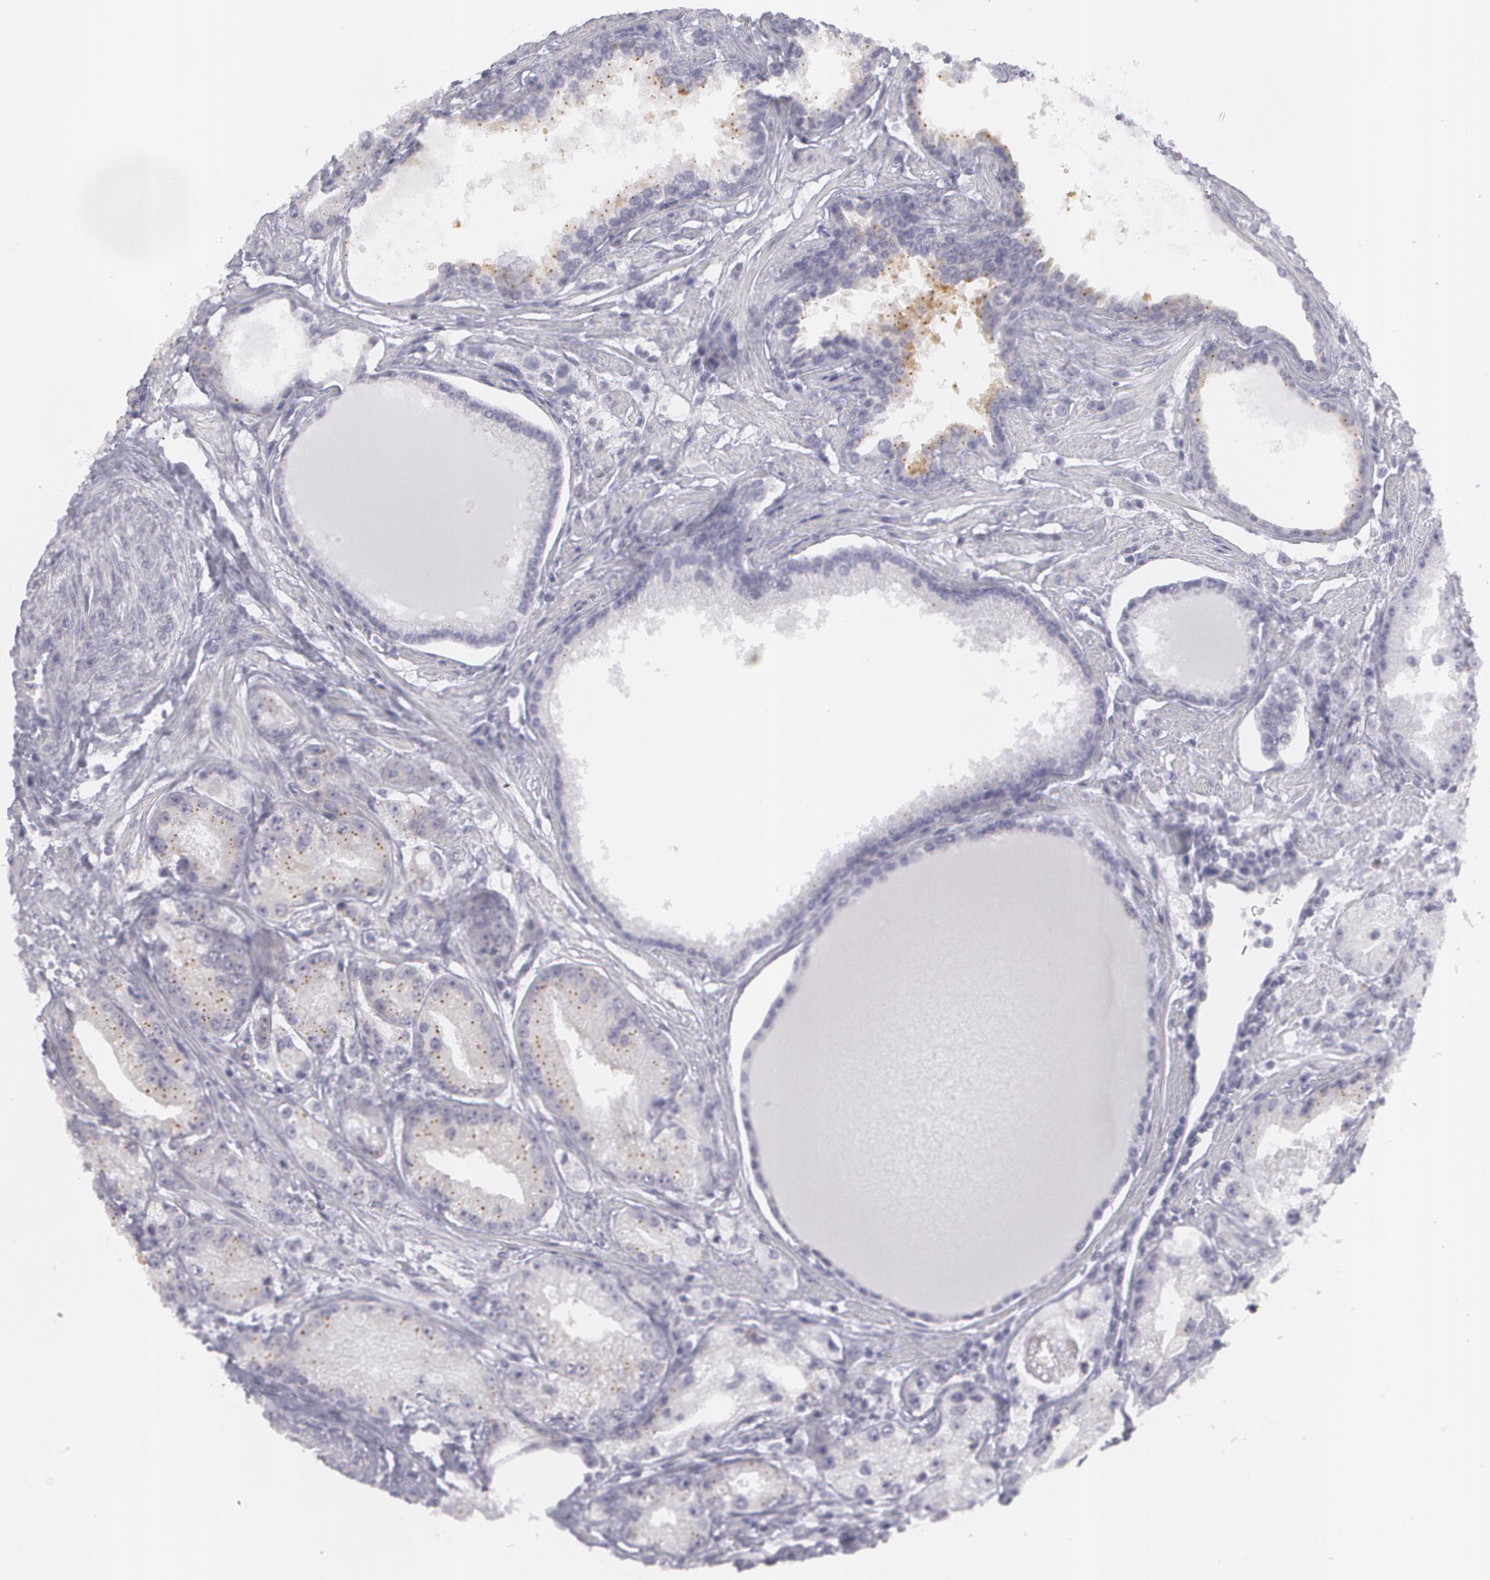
{"staining": {"intensity": "negative", "quantity": "none", "location": "none"}, "tissue": "prostate cancer", "cell_type": "Tumor cells", "image_type": "cancer", "snomed": [{"axis": "morphology", "description": "Adenocarcinoma, Medium grade"}, {"axis": "topography", "description": "Prostate"}], "caption": "DAB immunohistochemical staining of human prostate adenocarcinoma (medium-grade) exhibits no significant staining in tumor cells.", "gene": "MBNL3", "patient": {"sex": "male", "age": 72}}